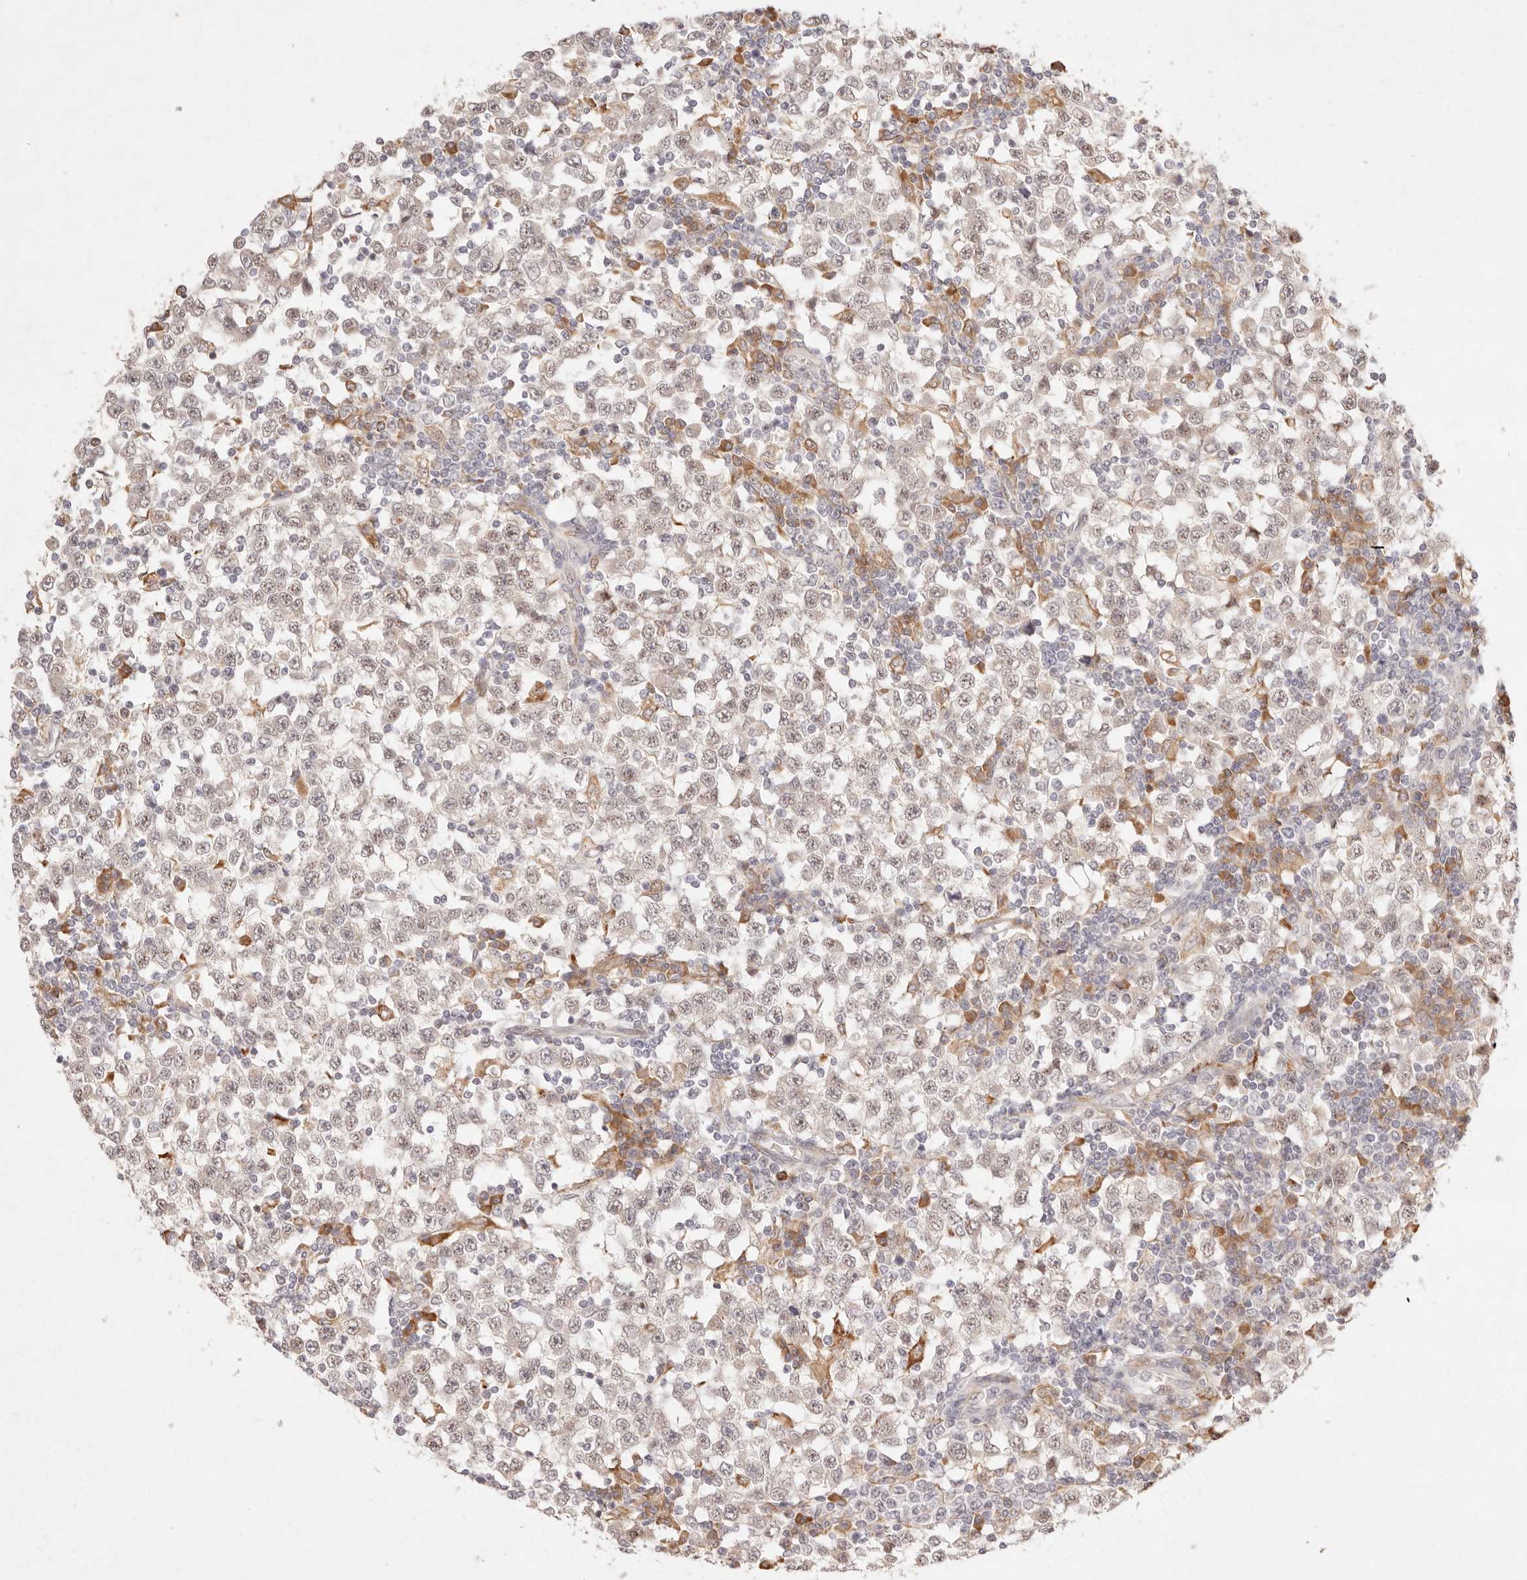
{"staining": {"intensity": "weak", "quantity": "25%-75%", "location": "nuclear"}, "tissue": "testis cancer", "cell_type": "Tumor cells", "image_type": "cancer", "snomed": [{"axis": "morphology", "description": "Seminoma, NOS"}, {"axis": "topography", "description": "Testis"}], "caption": "A micrograph showing weak nuclear staining in about 25%-75% of tumor cells in testis seminoma, as visualized by brown immunohistochemical staining.", "gene": "C1orf127", "patient": {"sex": "male", "age": 65}}